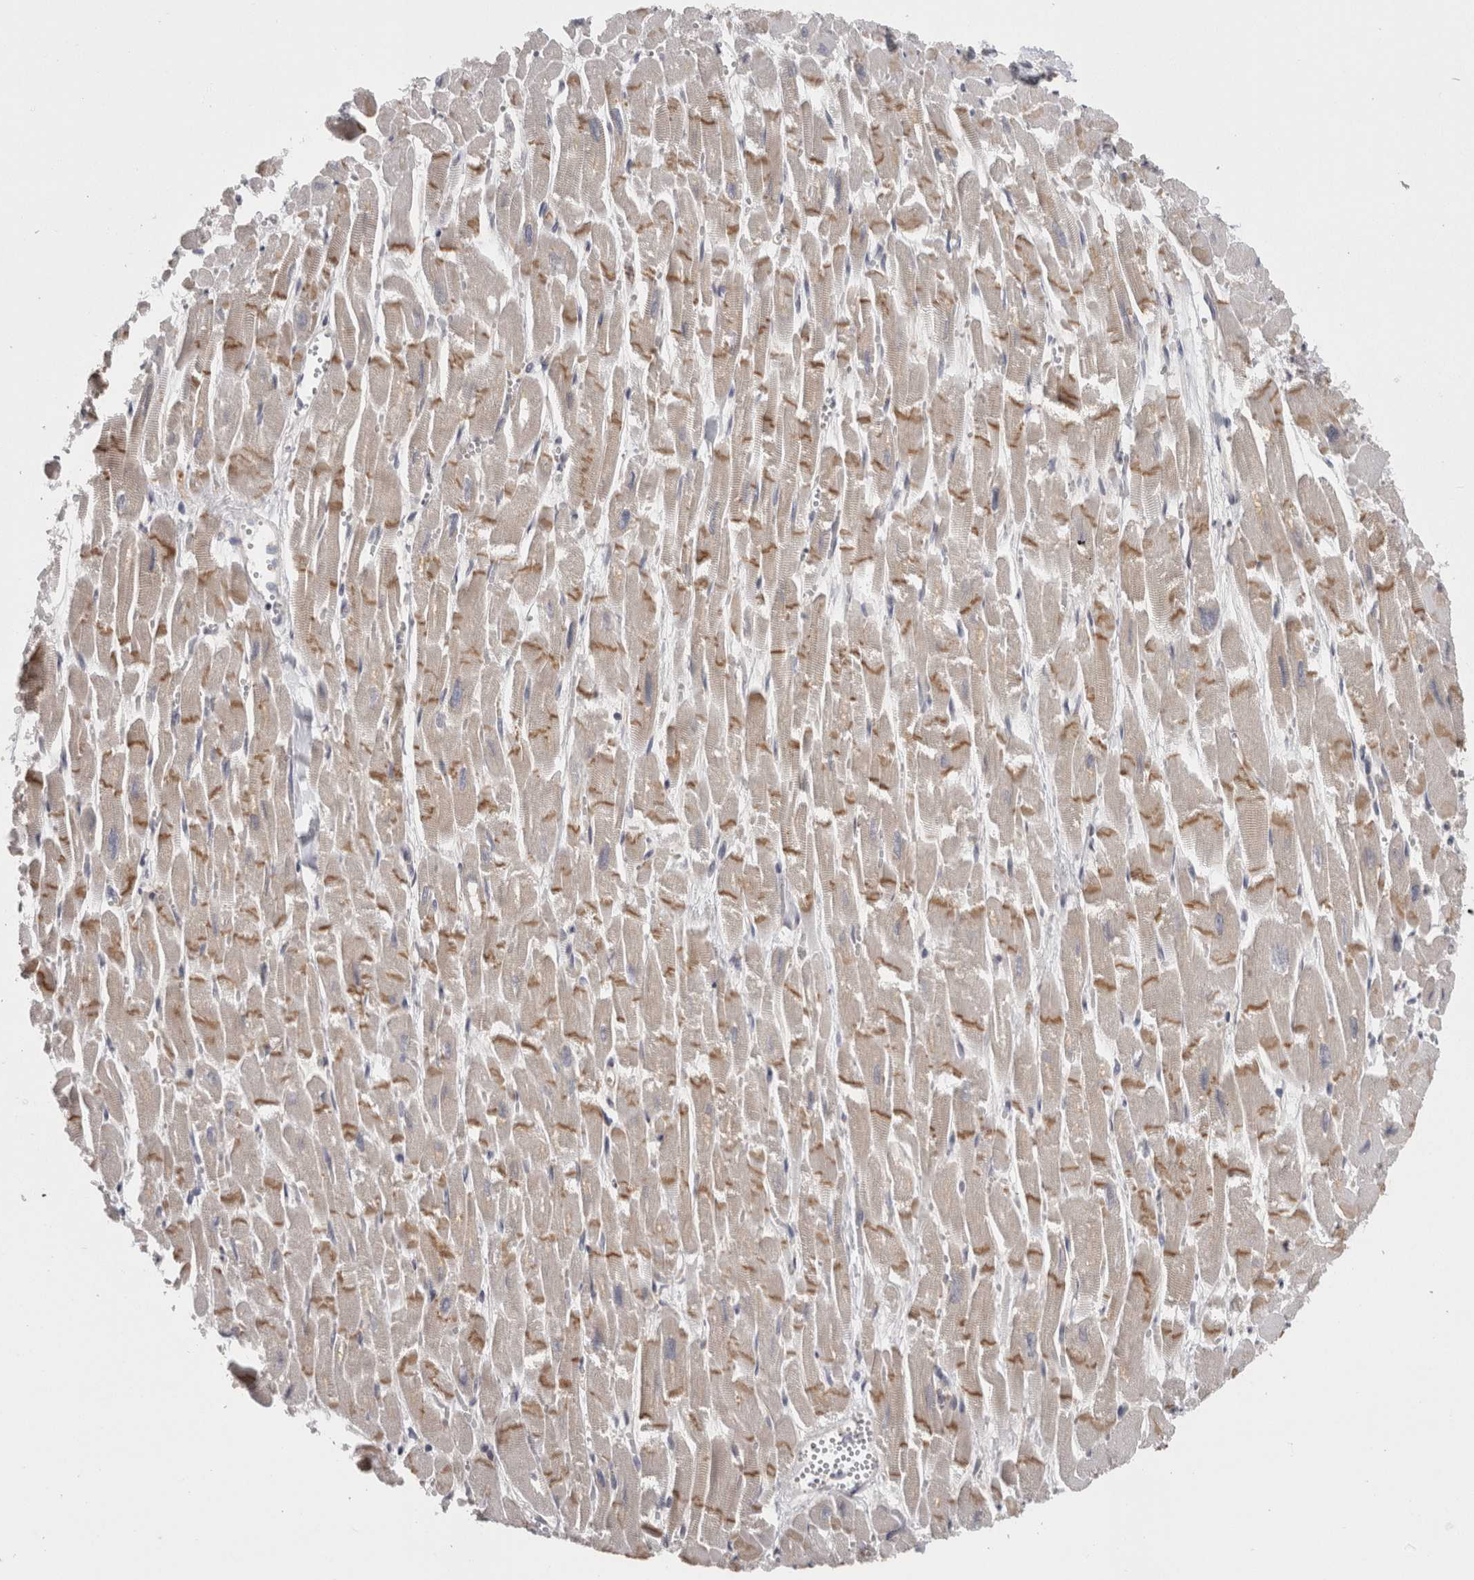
{"staining": {"intensity": "moderate", "quantity": "25%-75%", "location": "cytoplasmic/membranous"}, "tissue": "heart muscle", "cell_type": "Cardiomyocytes", "image_type": "normal", "snomed": [{"axis": "morphology", "description": "Normal tissue, NOS"}, {"axis": "topography", "description": "Heart"}], "caption": "This micrograph demonstrates immunohistochemistry staining of normal heart muscle, with medium moderate cytoplasmic/membranous expression in about 25%-75% of cardiomyocytes.", "gene": "RMDN1", "patient": {"sex": "male", "age": 54}}